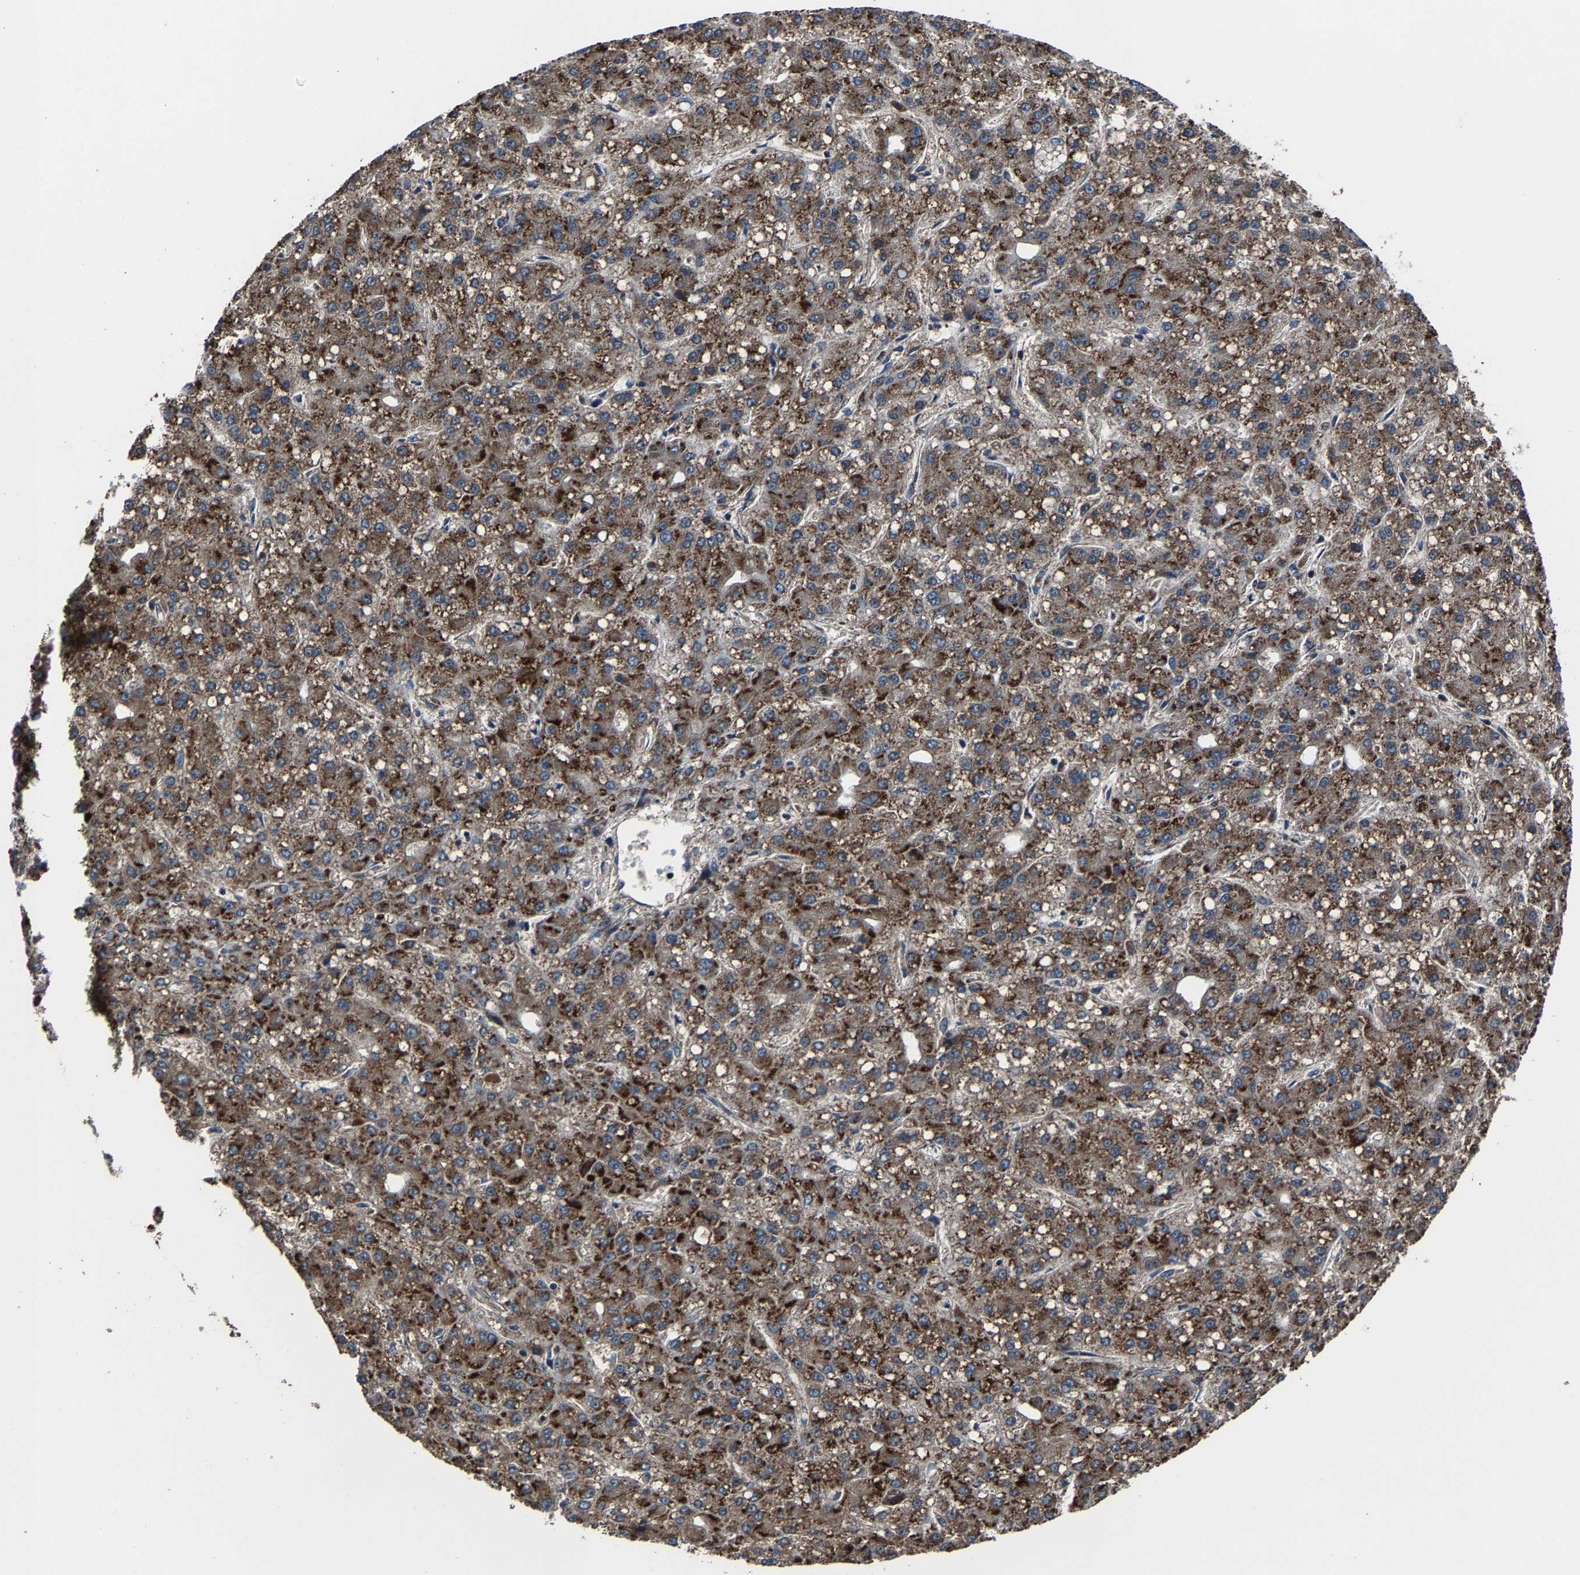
{"staining": {"intensity": "strong", "quantity": ">75%", "location": "cytoplasmic/membranous"}, "tissue": "liver cancer", "cell_type": "Tumor cells", "image_type": "cancer", "snomed": [{"axis": "morphology", "description": "Carcinoma, Hepatocellular, NOS"}, {"axis": "topography", "description": "Liver"}], "caption": "Liver hepatocellular carcinoma tissue demonstrates strong cytoplasmic/membranous expression in approximately >75% of tumor cells", "gene": "KIAA1958", "patient": {"sex": "male", "age": 67}}